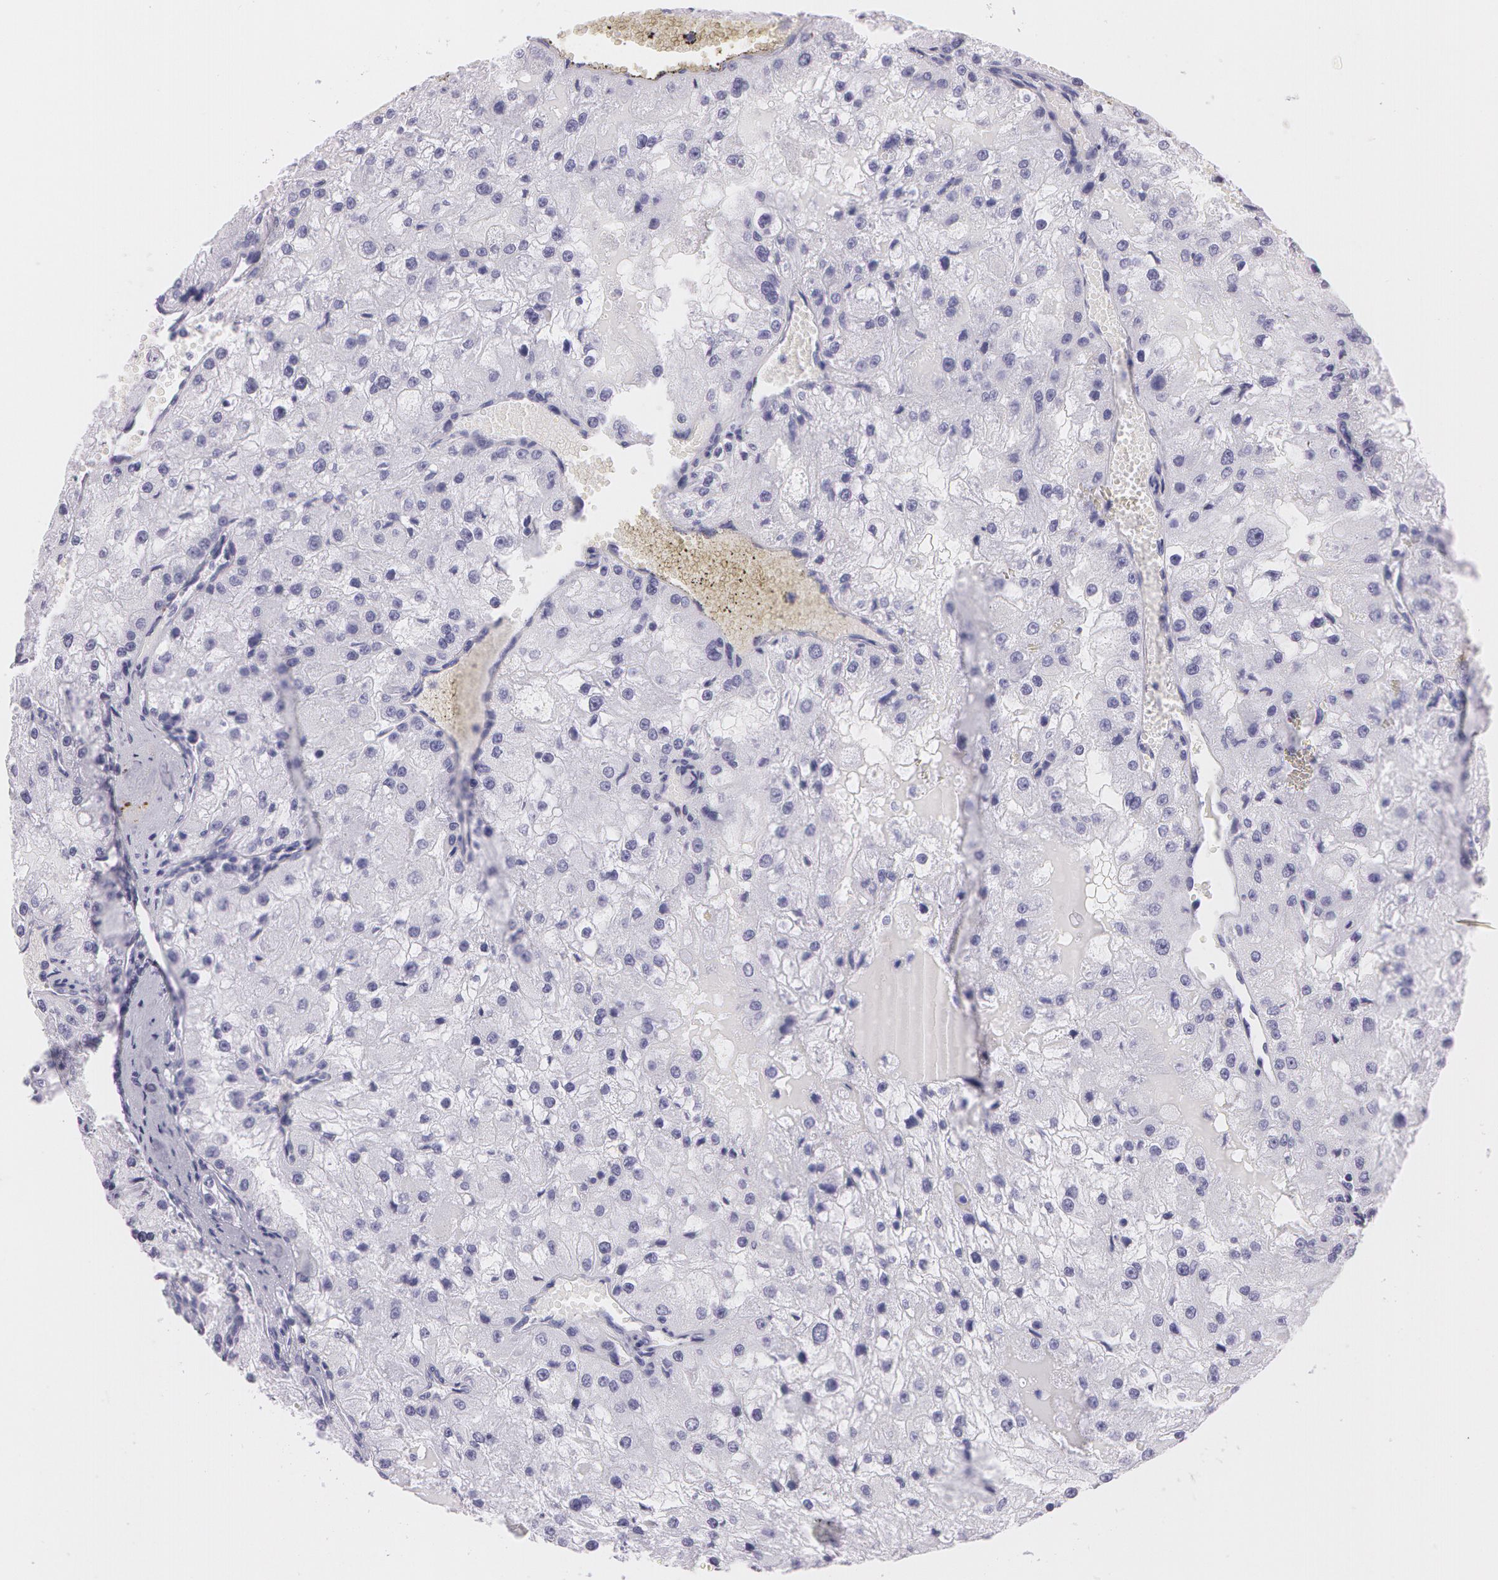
{"staining": {"intensity": "negative", "quantity": "none", "location": "none"}, "tissue": "renal cancer", "cell_type": "Tumor cells", "image_type": "cancer", "snomed": [{"axis": "morphology", "description": "Adenocarcinoma, NOS"}, {"axis": "topography", "description": "Kidney"}], "caption": "A histopathology image of renal cancer stained for a protein exhibits no brown staining in tumor cells.", "gene": "SNCG", "patient": {"sex": "female", "age": 74}}